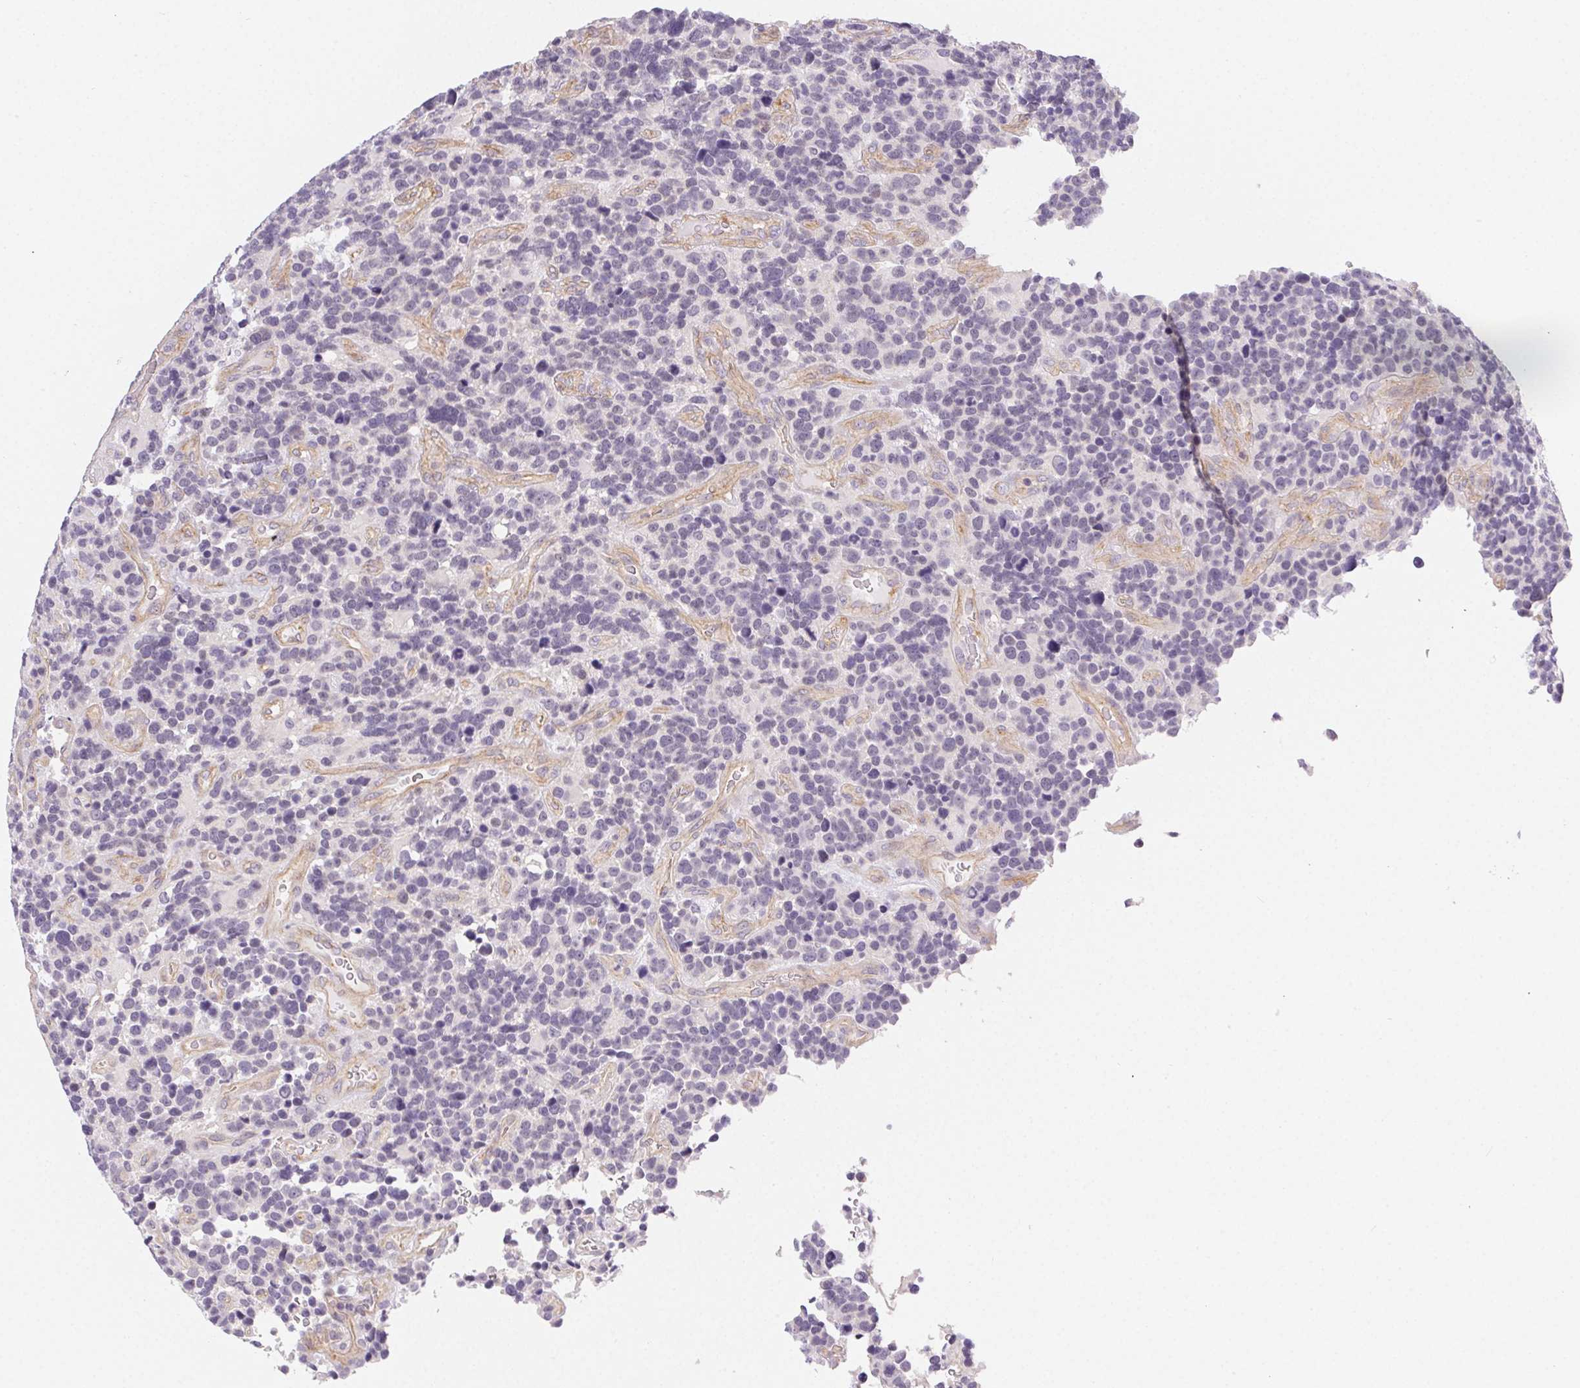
{"staining": {"intensity": "negative", "quantity": "none", "location": "none"}, "tissue": "glioma", "cell_type": "Tumor cells", "image_type": "cancer", "snomed": [{"axis": "morphology", "description": "Glioma, malignant, High grade"}, {"axis": "topography", "description": "Brain"}], "caption": "This is a photomicrograph of IHC staining of glioma, which shows no staining in tumor cells.", "gene": "CSN1S1", "patient": {"sex": "male", "age": 33}}